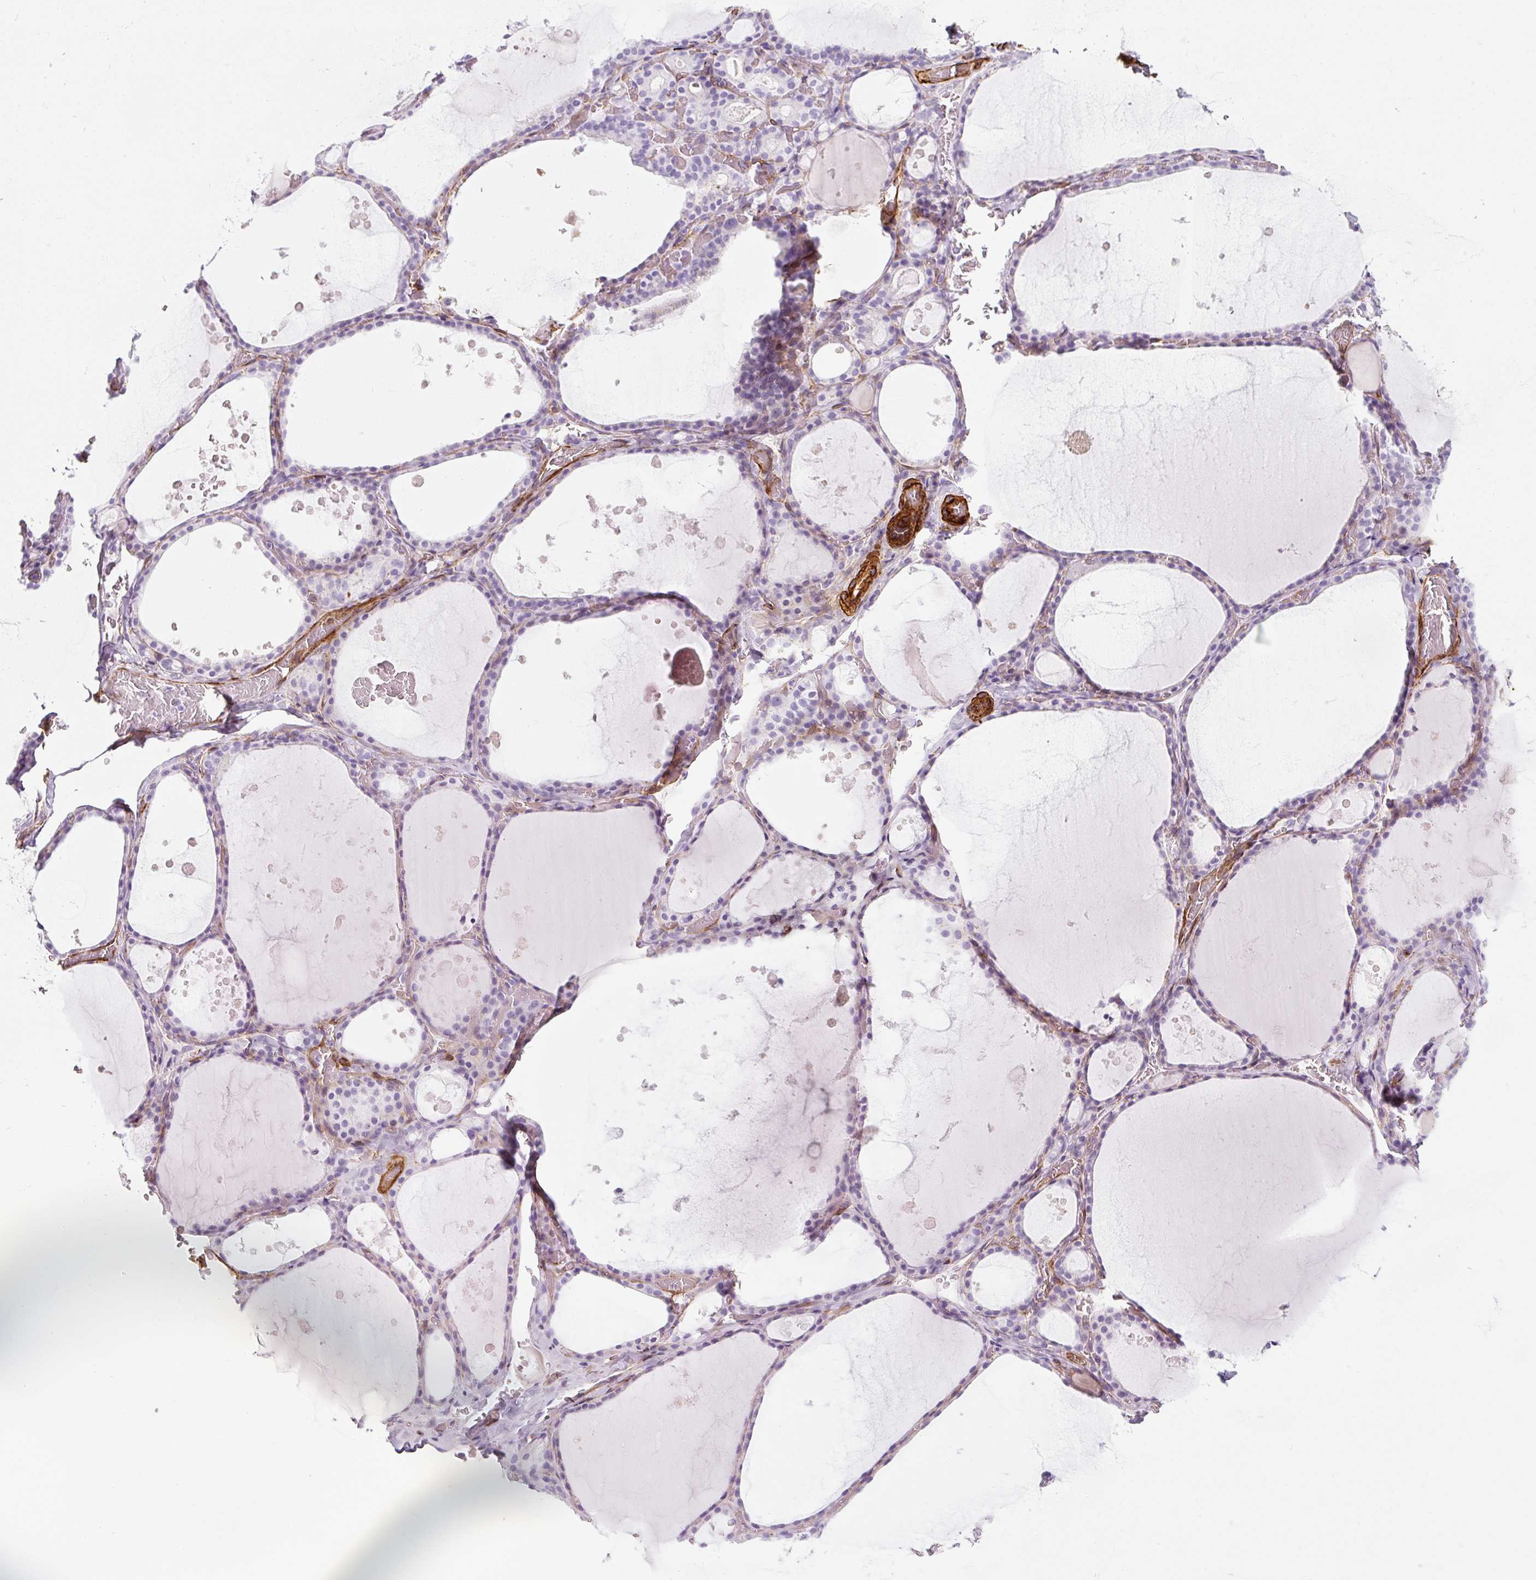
{"staining": {"intensity": "negative", "quantity": "none", "location": "none"}, "tissue": "thyroid gland", "cell_type": "Glandular cells", "image_type": "normal", "snomed": [{"axis": "morphology", "description": "Normal tissue, NOS"}, {"axis": "topography", "description": "Thyroid gland"}], "caption": "The immunohistochemistry (IHC) micrograph has no significant positivity in glandular cells of thyroid gland. The staining was performed using DAB (3,3'-diaminobenzidine) to visualize the protein expression in brown, while the nuclei were stained in blue with hematoxylin (Magnification: 20x).", "gene": "CAVIN3", "patient": {"sex": "male", "age": 56}}